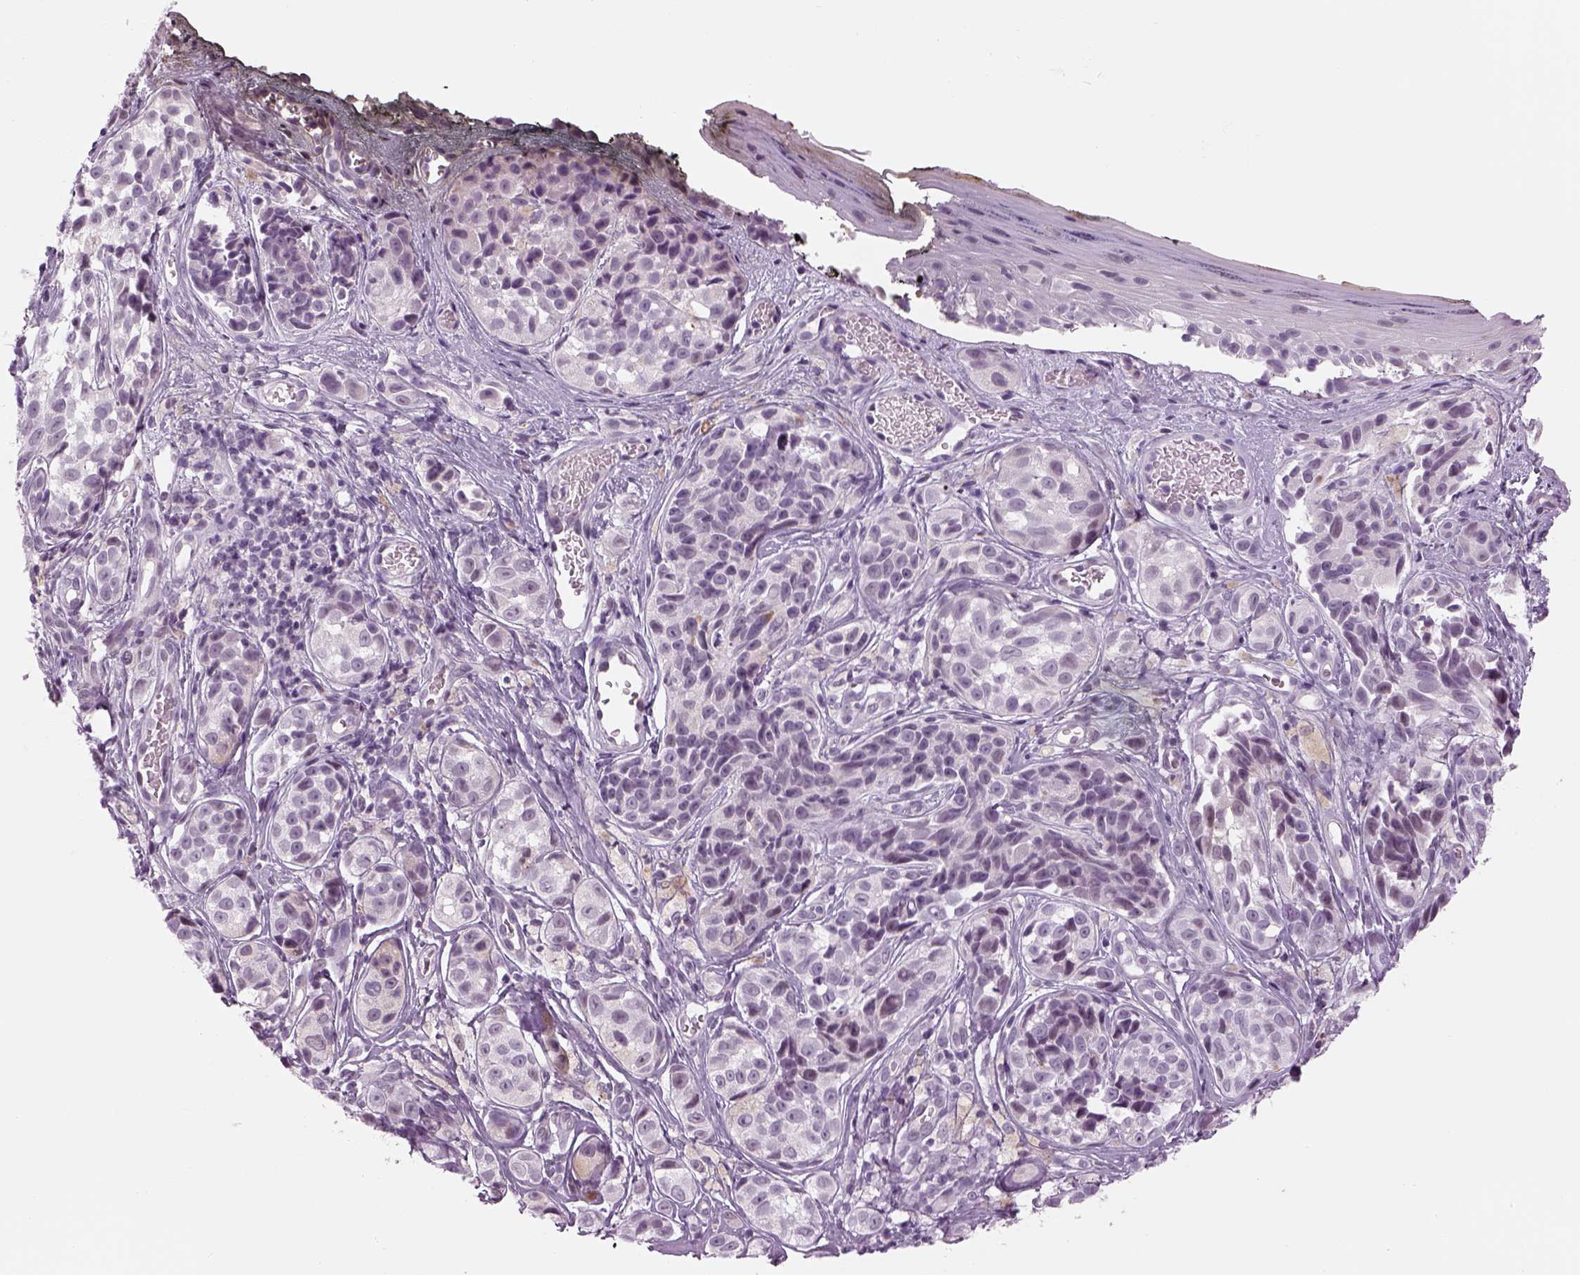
{"staining": {"intensity": "negative", "quantity": "none", "location": "none"}, "tissue": "melanoma", "cell_type": "Tumor cells", "image_type": "cancer", "snomed": [{"axis": "morphology", "description": "Malignant melanoma, NOS"}, {"axis": "topography", "description": "Skin"}], "caption": "Malignant melanoma stained for a protein using immunohistochemistry demonstrates no staining tumor cells.", "gene": "LRRIQ3", "patient": {"sex": "male", "age": 48}}